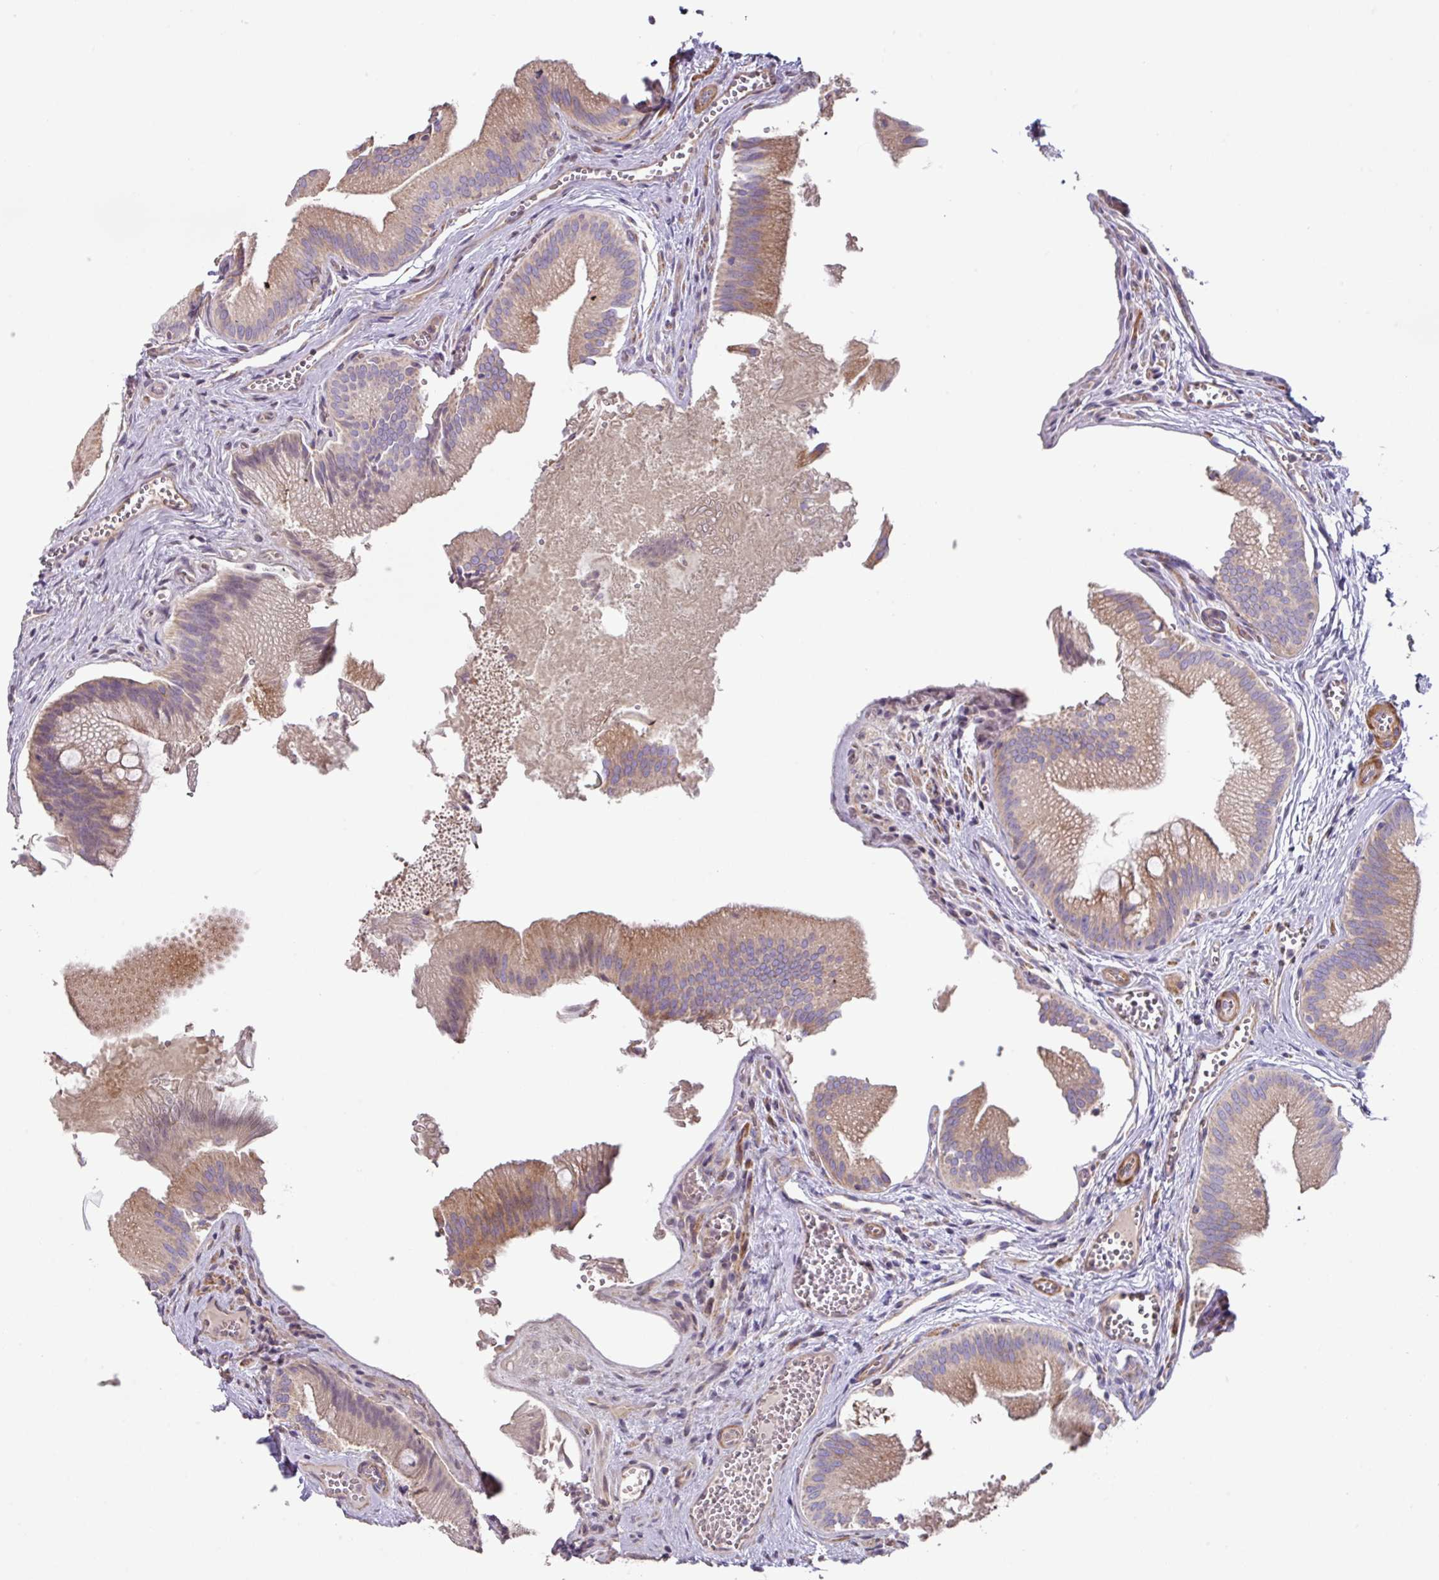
{"staining": {"intensity": "moderate", "quantity": ">75%", "location": "cytoplasmic/membranous"}, "tissue": "gallbladder", "cell_type": "Glandular cells", "image_type": "normal", "snomed": [{"axis": "morphology", "description": "Normal tissue, NOS"}, {"axis": "topography", "description": "Gallbladder"}], "caption": "Protein analysis of unremarkable gallbladder reveals moderate cytoplasmic/membranous positivity in approximately >75% of glandular cells.", "gene": "MRRF", "patient": {"sex": "male", "age": 17}}